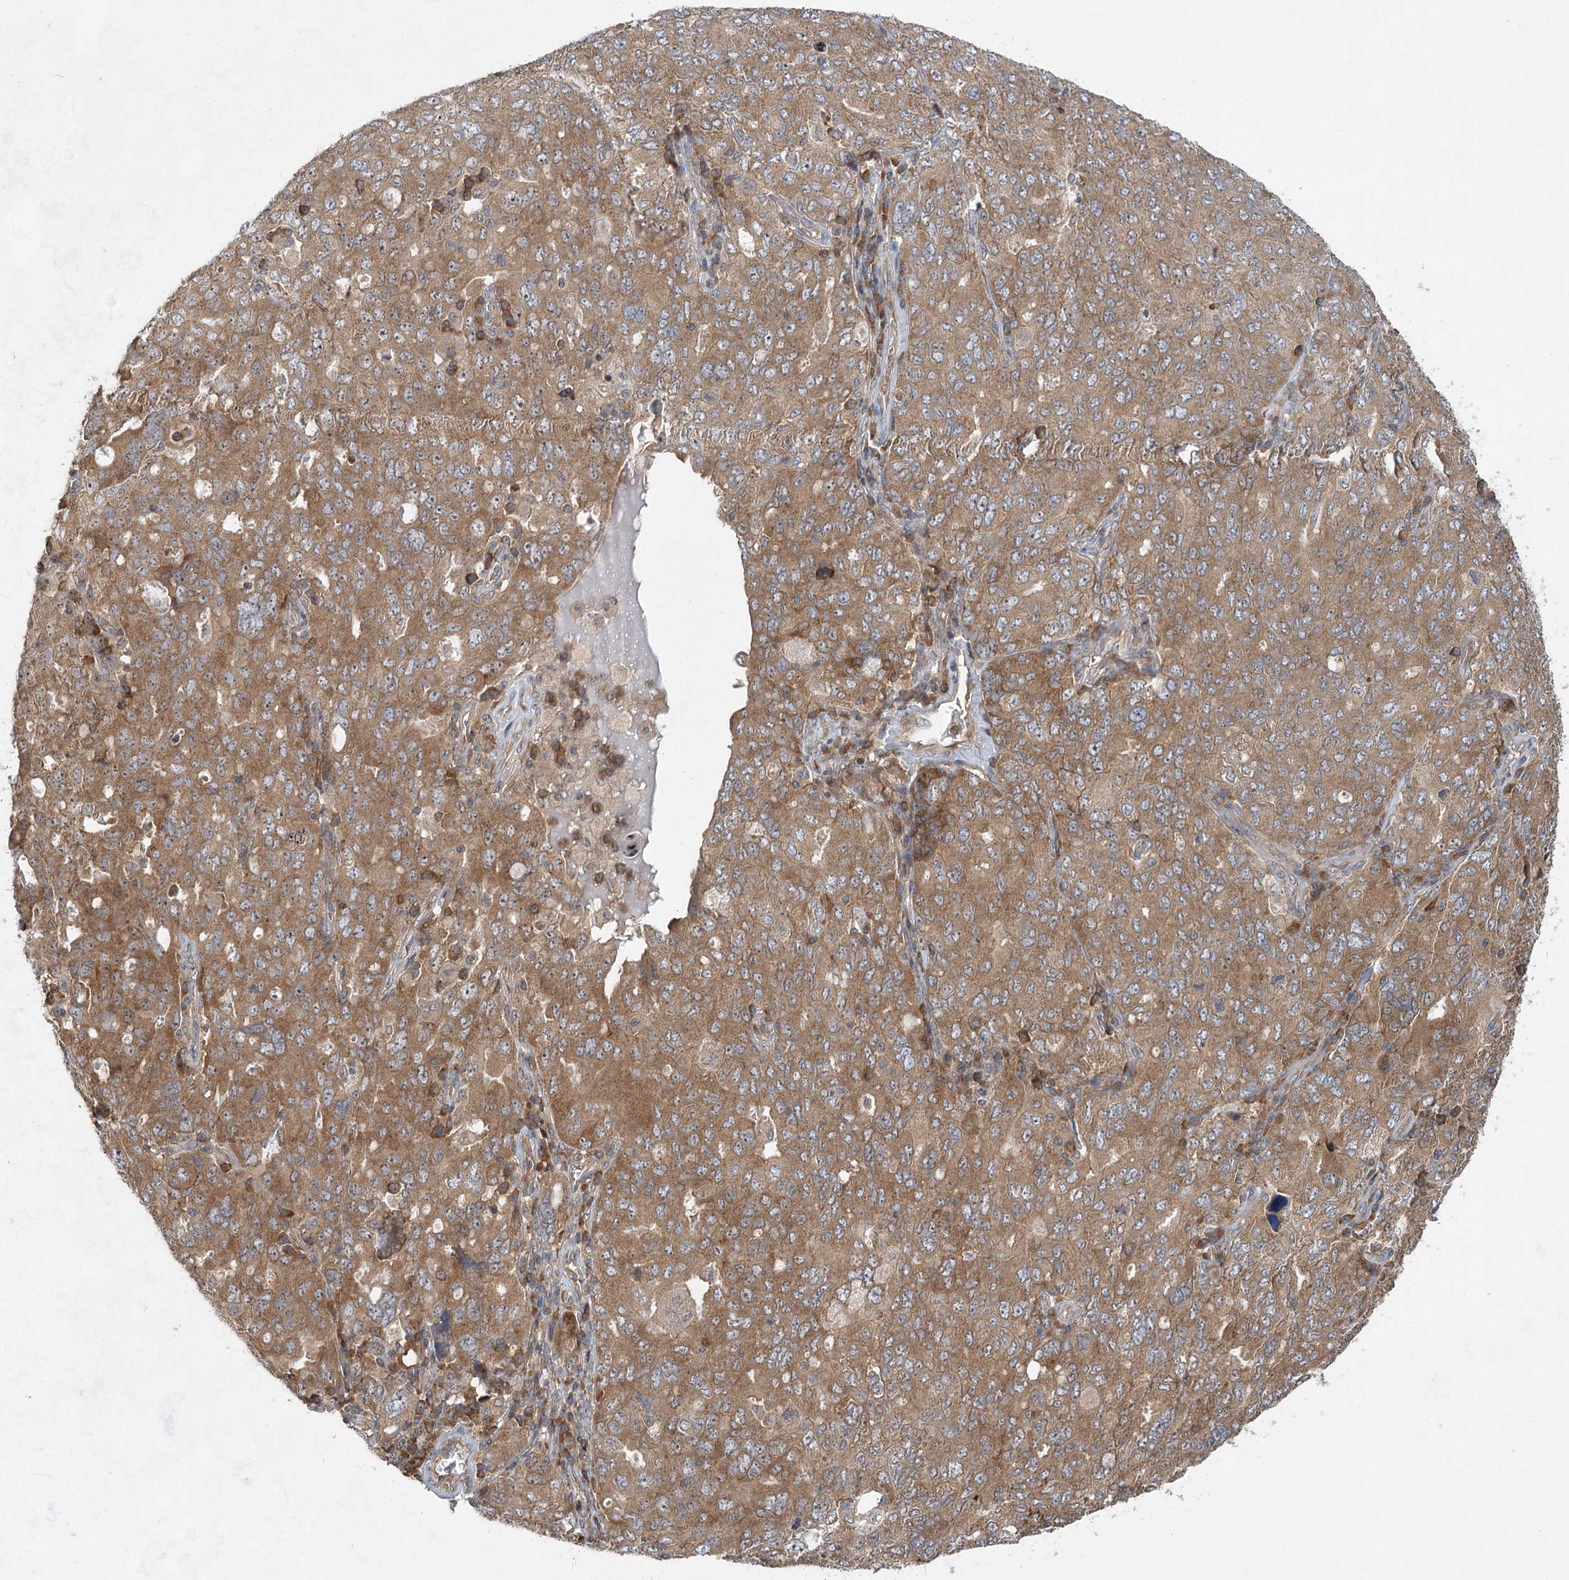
{"staining": {"intensity": "moderate", "quantity": ">75%", "location": "cytoplasmic/membranous"}, "tissue": "ovarian cancer", "cell_type": "Tumor cells", "image_type": "cancer", "snomed": [{"axis": "morphology", "description": "Carcinoma, endometroid"}, {"axis": "topography", "description": "Ovary"}], "caption": "High-magnification brightfield microscopy of ovarian cancer stained with DAB (3,3'-diaminobenzidine) (brown) and counterstained with hematoxylin (blue). tumor cells exhibit moderate cytoplasmic/membranous staining is appreciated in about>75% of cells. (DAB (3,3'-diaminobenzidine) = brown stain, brightfield microscopy at high magnification).", "gene": "EIF3A", "patient": {"sex": "female", "age": 62}}